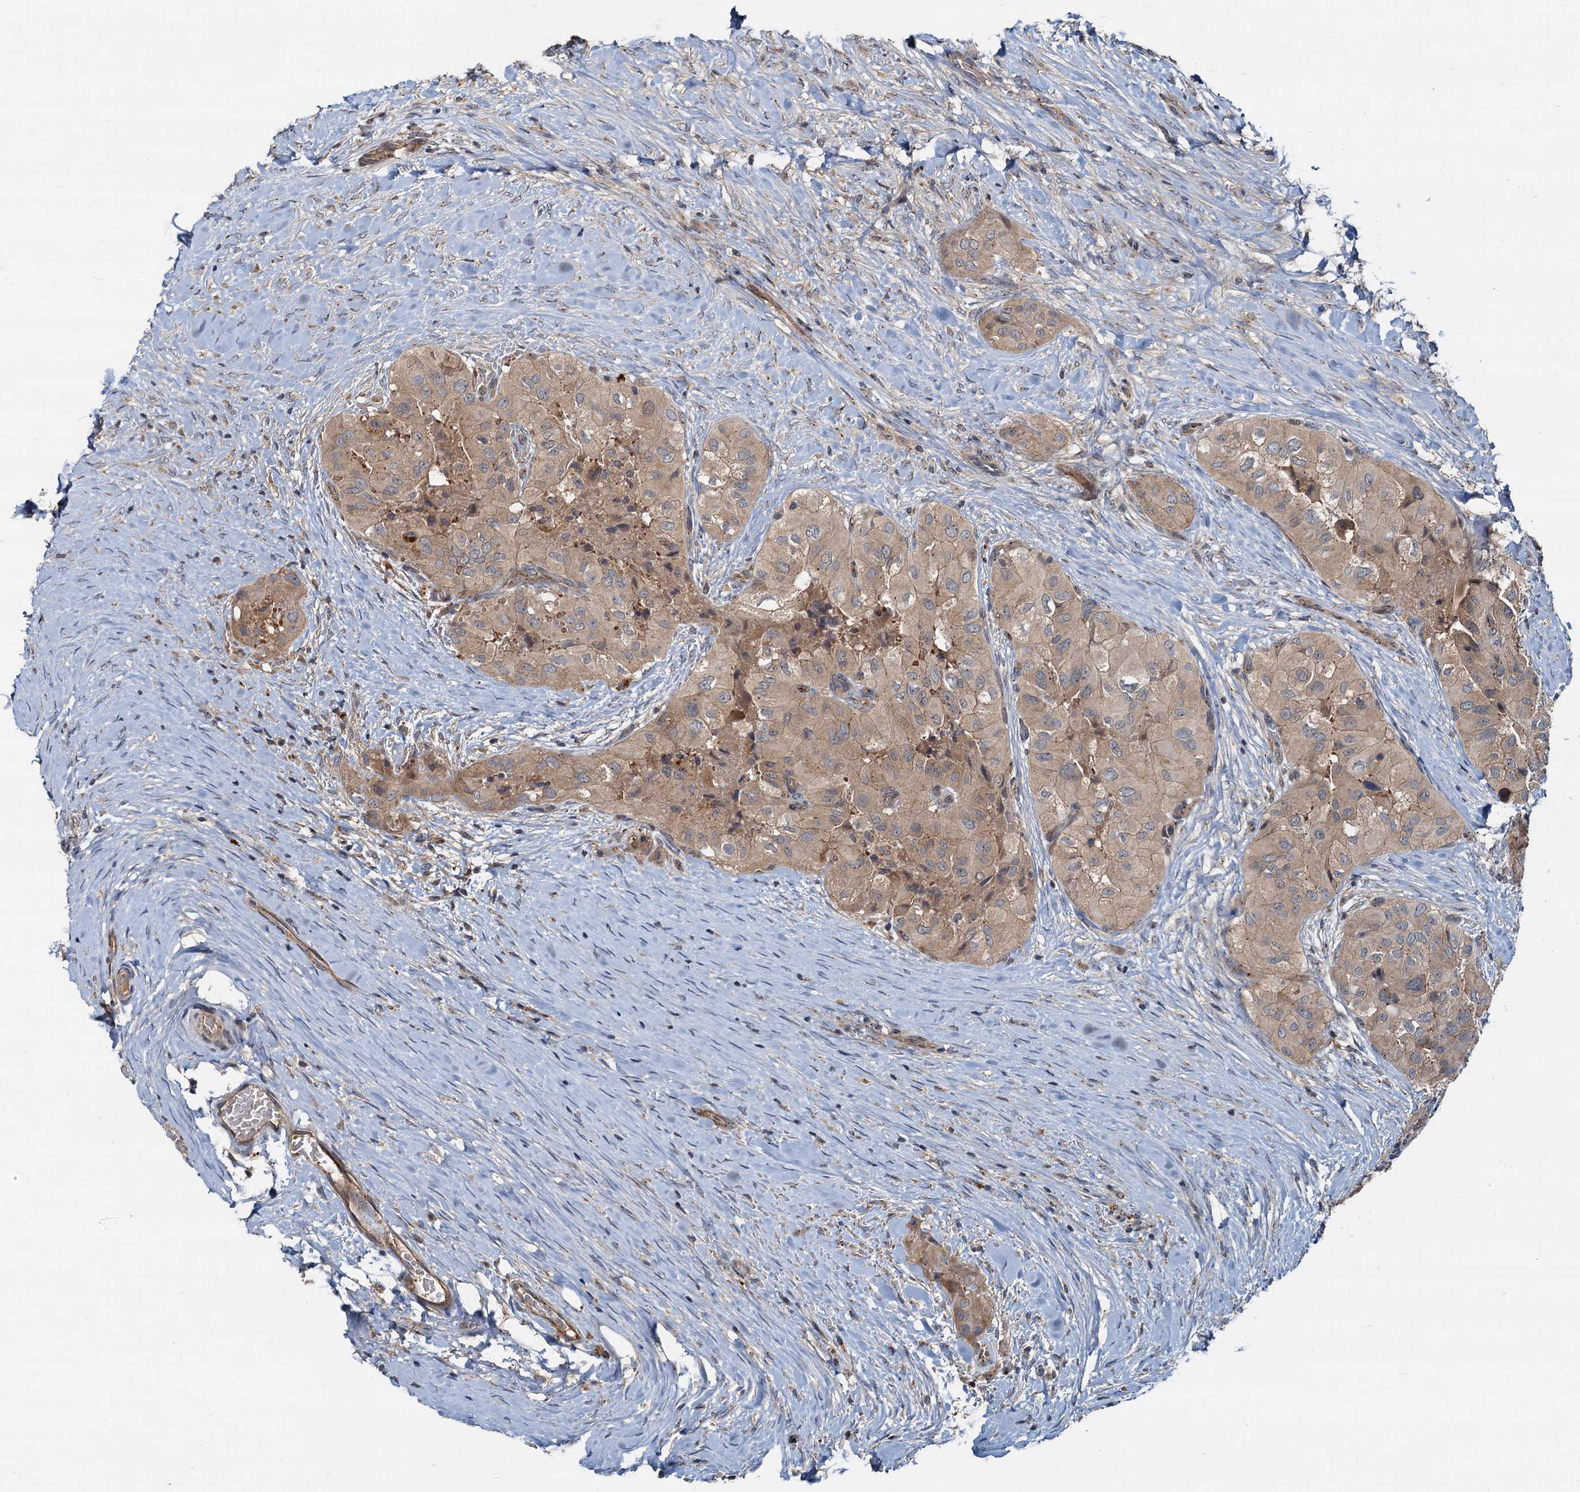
{"staining": {"intensity": "weak", "quantity": ">75%", "location": "cytoplasmic/membranous"}, "tissue": "thyroid cancer", "cell_type": "Tumor cells", "image_type": "cancer", "snomed": [{"axis": "morphology", "description": "Papillary adenocarcinoma, NOS"}, {"axis": "topography", "description": "Thyroid gland"}], "caption": "Thyroid papillary adenocarcinoma was stained to show a protein in brown. There is low levels of weak cytoplasmic/membranous expression in about >75% of tumor cells. (Brightfield microscopy of DAB IHC at high magnification).", "gene": "CEP68", "patient": {"sex": "female", "age": 59}}